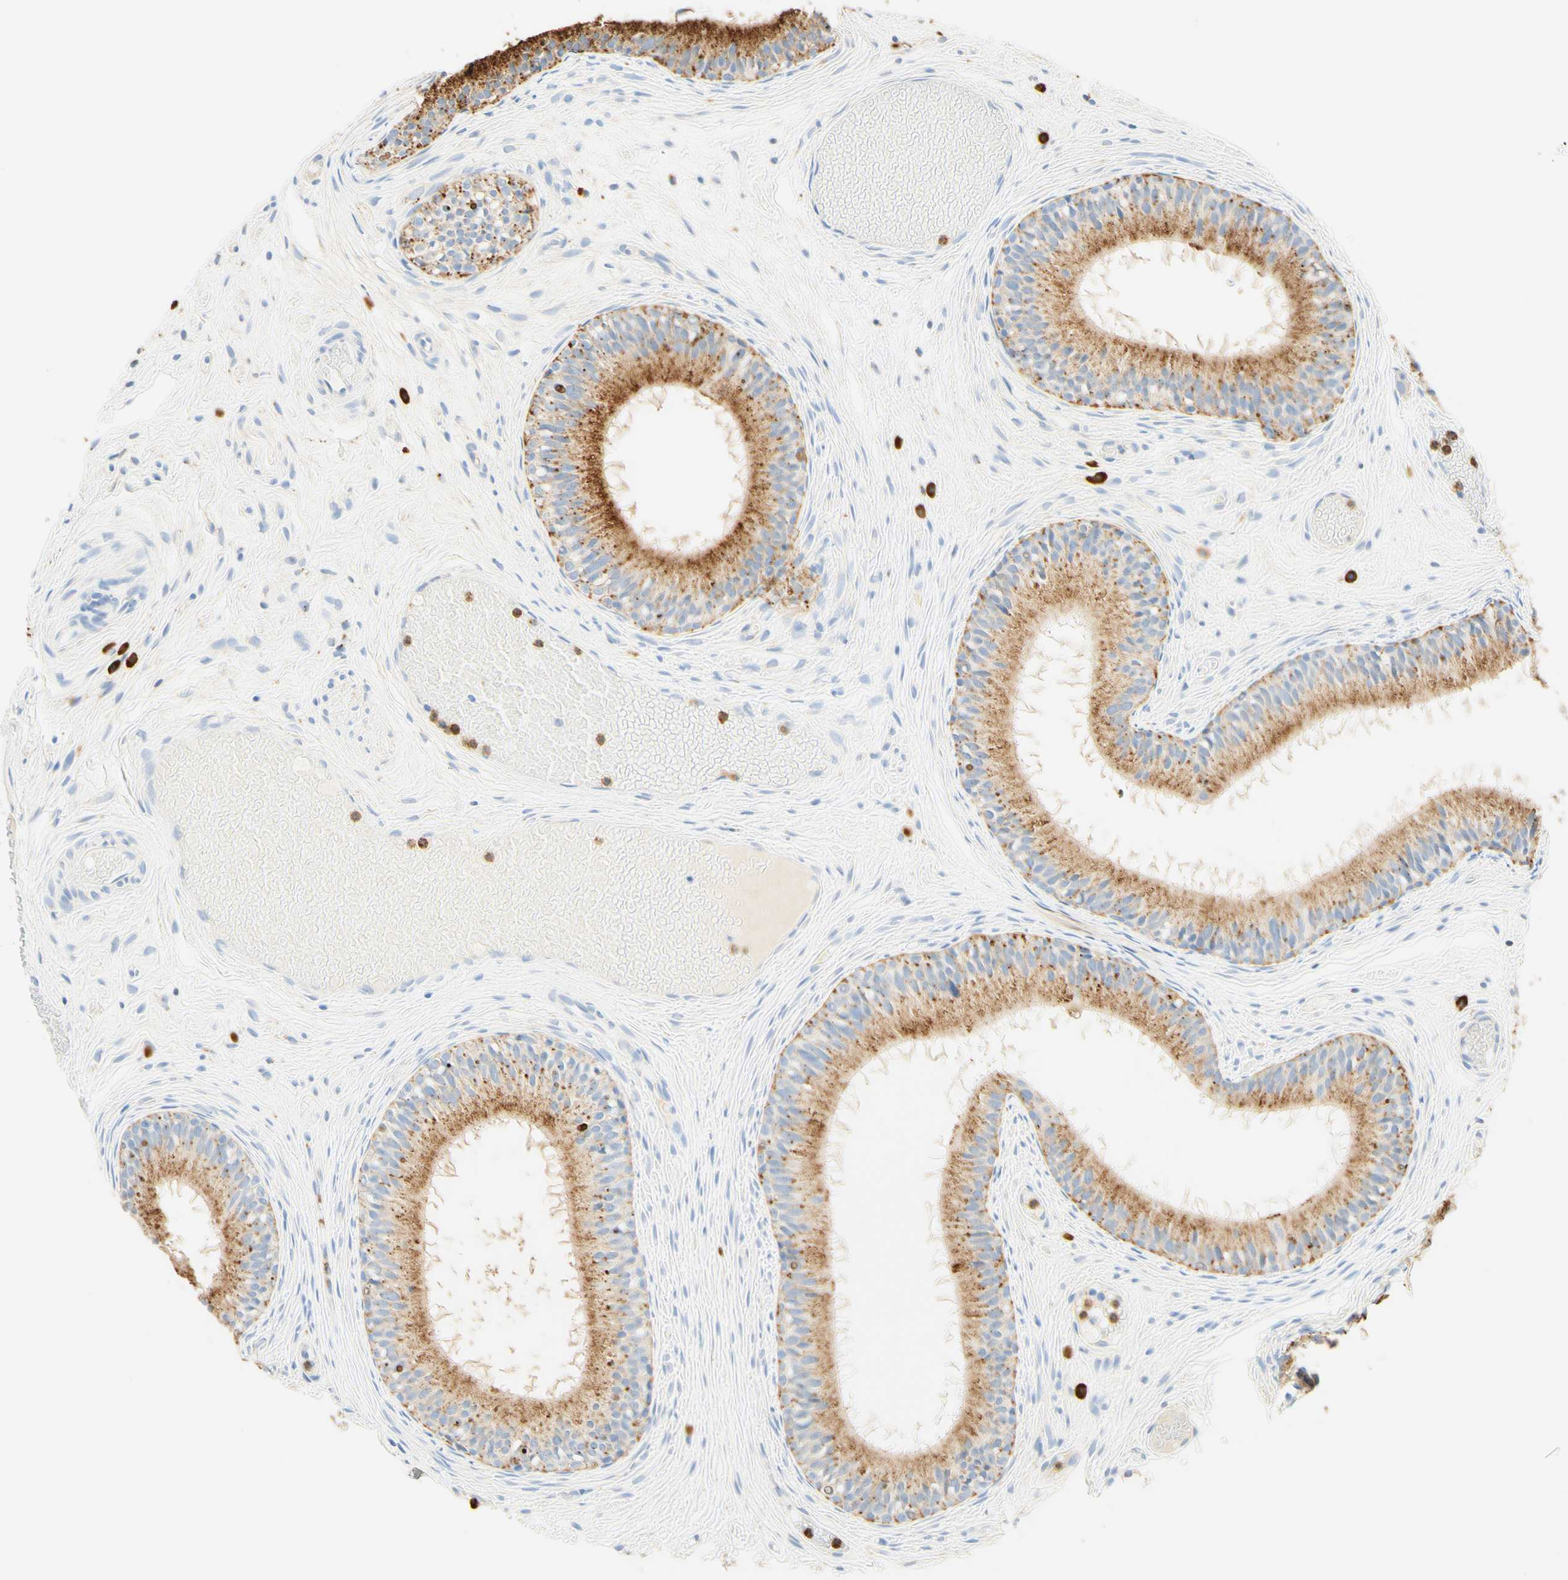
{"staining": {"intensity": "moderate", "quantity": "25%-75%", "location": "cytoplasmic/membranous"}, "tissue": "epididymis", "cell_type": "Glandular cells", "image_type": "normal", "snomed": [{"axis": "morphology", "description": "Normal tissue, NOS"}, {"axis": "morphology", "description": "Atrophy, NOS"}, {"axis": "topography", "description": "Testis"}, {"axis": "topography", "description": "Epididymis"}], "caption": "Benign epididymis displays moderate cytoplasmic/membranous positivity in approximately 25%-75% of glandular cells.", "gene": "CD63", "patient": {"sex": "male", "age": 18}}